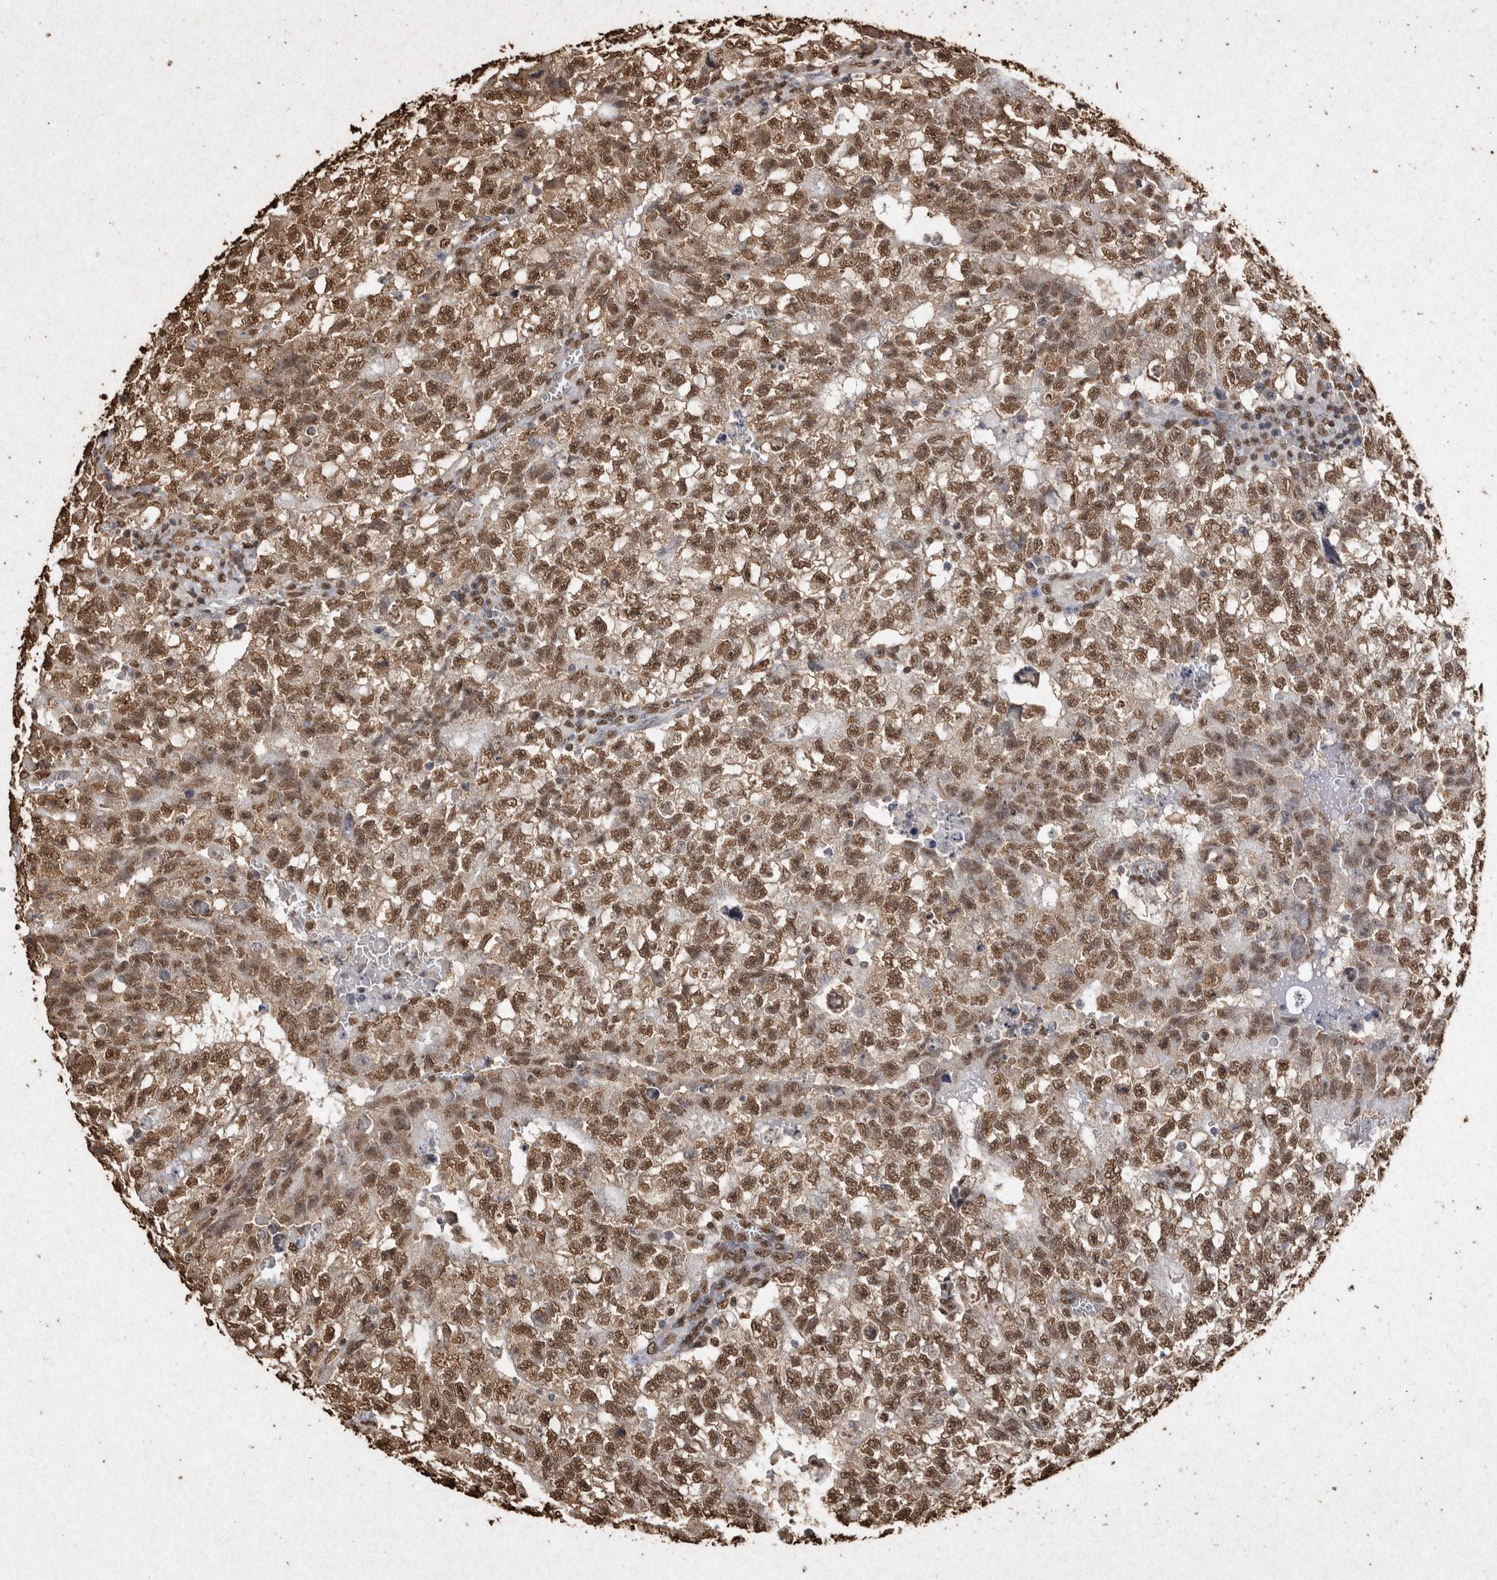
{"staining": {"intensity": "moderate", "quantity": ">75%", "location": "nuclear"}, "tissue": "testis cancer", "cell_type": "Tumor cells", "image_type": "cancer", "snomed": [{"axis": "morphology", "description": "Seminoma, NOS"}, {"axis": "morphology", "description": "Carcinoma, Embryonal, NOS"}, {"axis": "topography", "description": "Testis"}], "caption": "Moderate nuclear protein staining is seen in approximately >75% of tumor cells in testis cancer.", "gene": "FSTL3", "patient": {"sex": "male", "age": 38}}